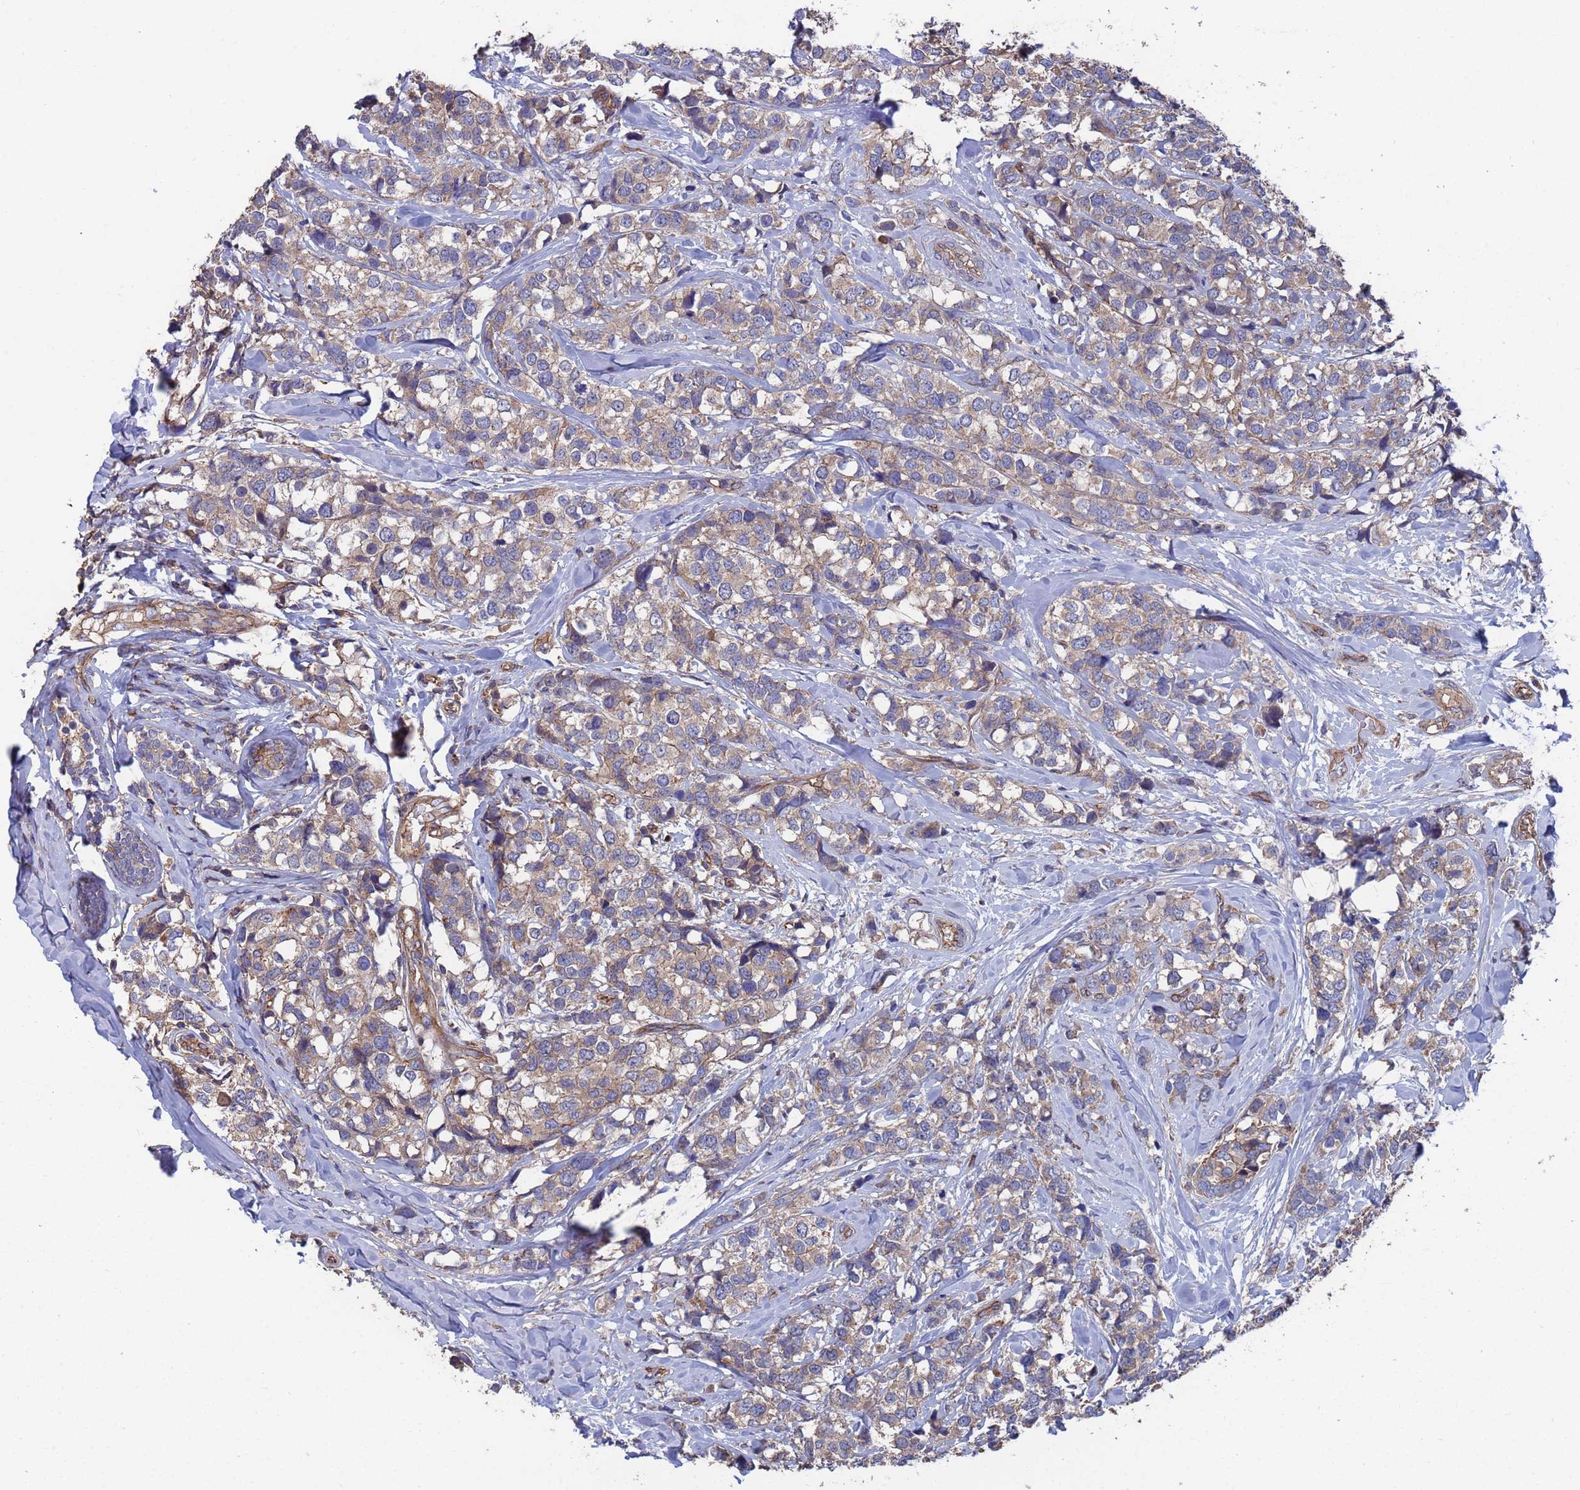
{"staining": {"intensity": "weak", "quantity": "<25%", "location": "cytoplasmic/membranous"}, "tissue": "breast cancer", "cell_type": "Tumor cells", "image_type": "cancer", "snomed": [{"axis": "morphology", "description": "Lobular carcinoma"}, {"axis": "topography", "description": "Breast"}], "caption": "Immunohistochemical staining of human breast cancer (lobular carcinoma) exhibits no significant positivity in tumor cells.", "gene": "NDUFAF6", "patient": {"sex": "female", "age": 59}}